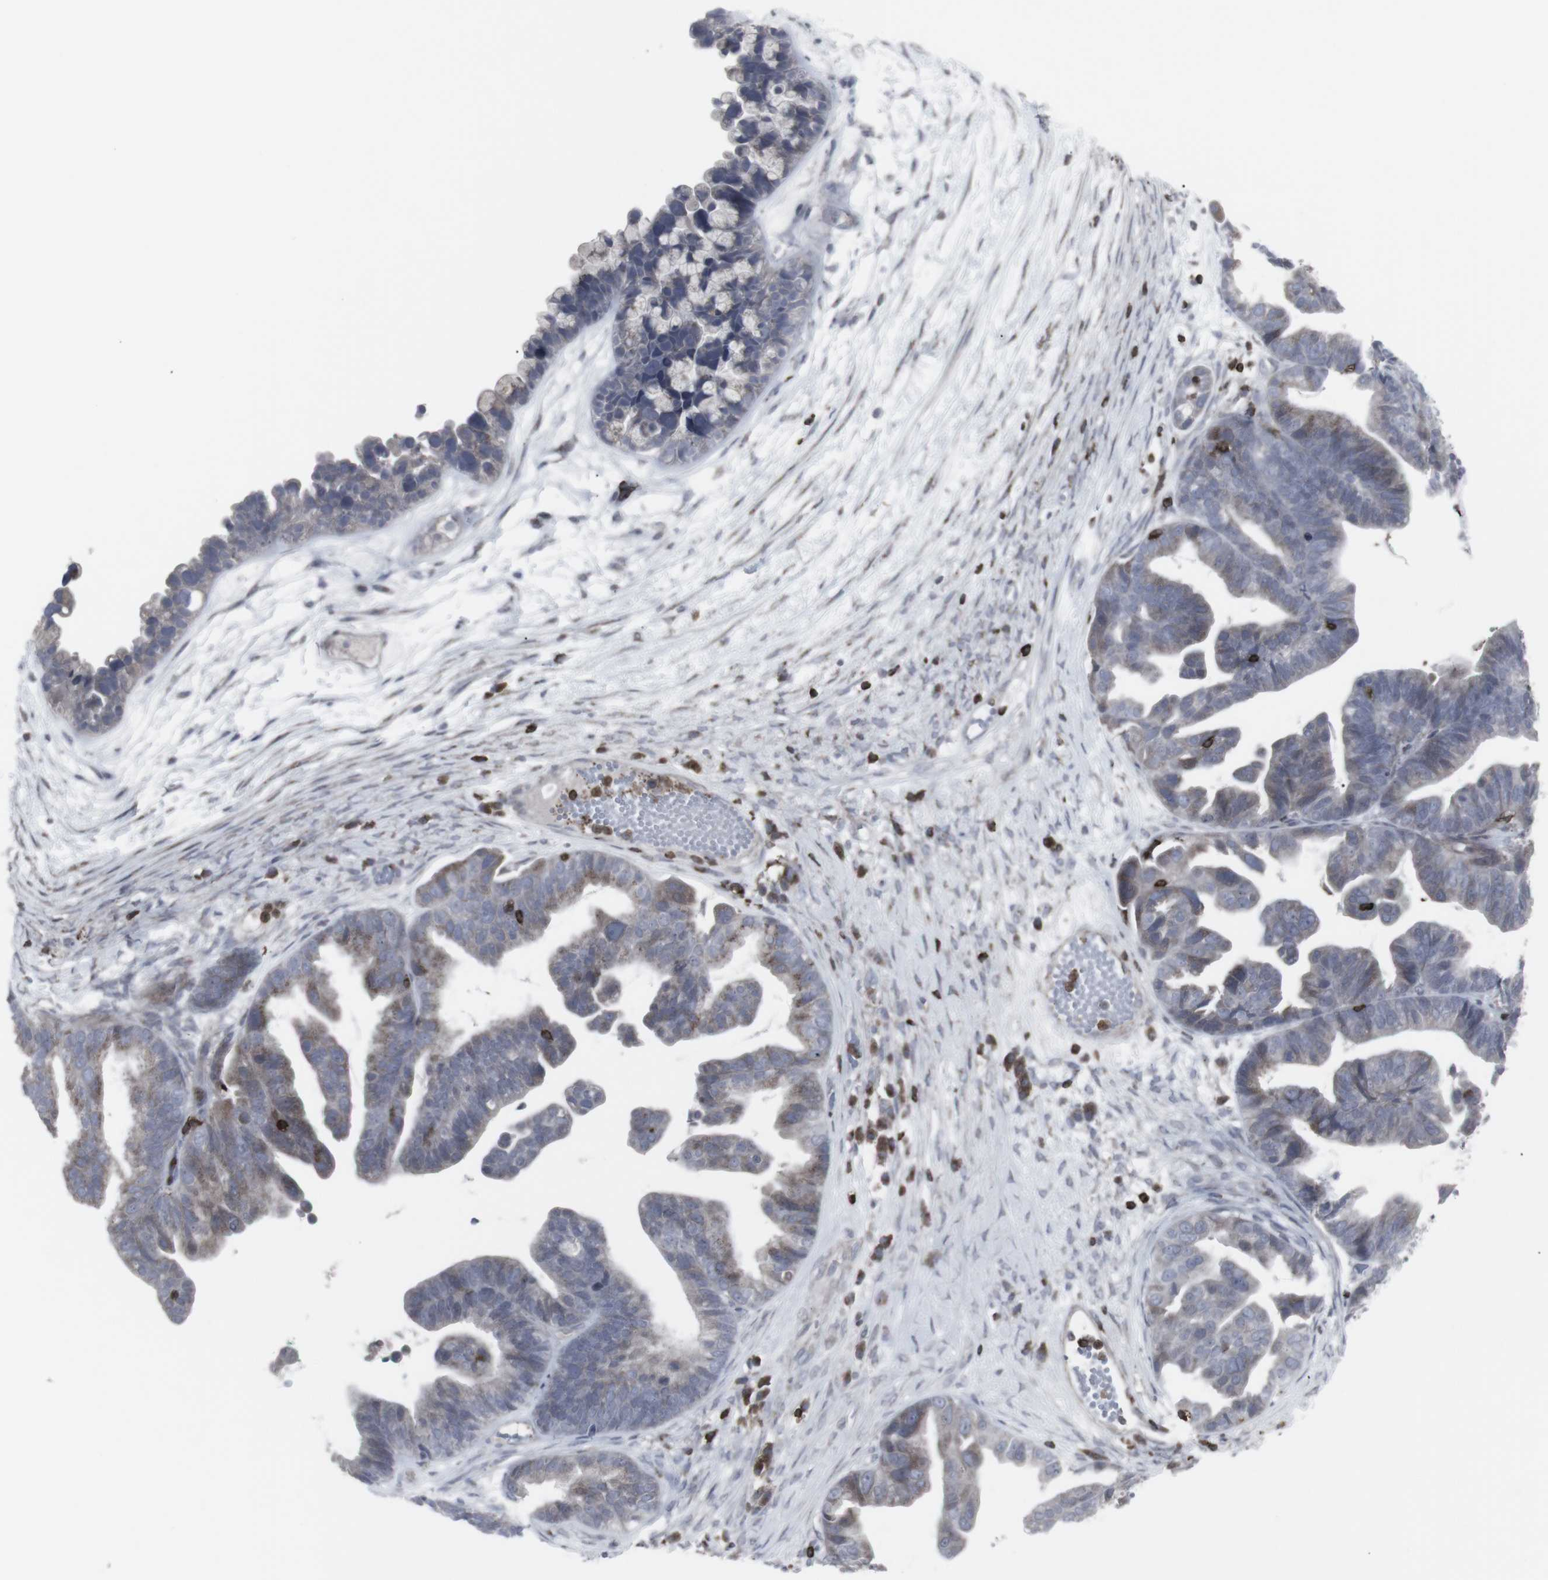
{"staining": {"intensity": "weak", "quantity": ">75%", "location": "cytoplasmic/membranous"}, "tissue": "ovarian cancer", "cell_type": "Tumor cells", "image_type": "cancer", "snomed": [{"axis": "morphology", "description": "Cystadenocarcinoma, serous, NOS"}, {"axis": "topography", "description": "Ovary"}], "caption": "This image reveals serous cystadenocarcinoma (ovarian) stained with immunohistochemistry to label a protein in brown. The cytoplasmic/membranous of tumor cells show weak positivity for the protein. Nuclei are counter-stained blue.", "gene": "APOBEC2", "patient": {"sex": "female", "age": 56}}